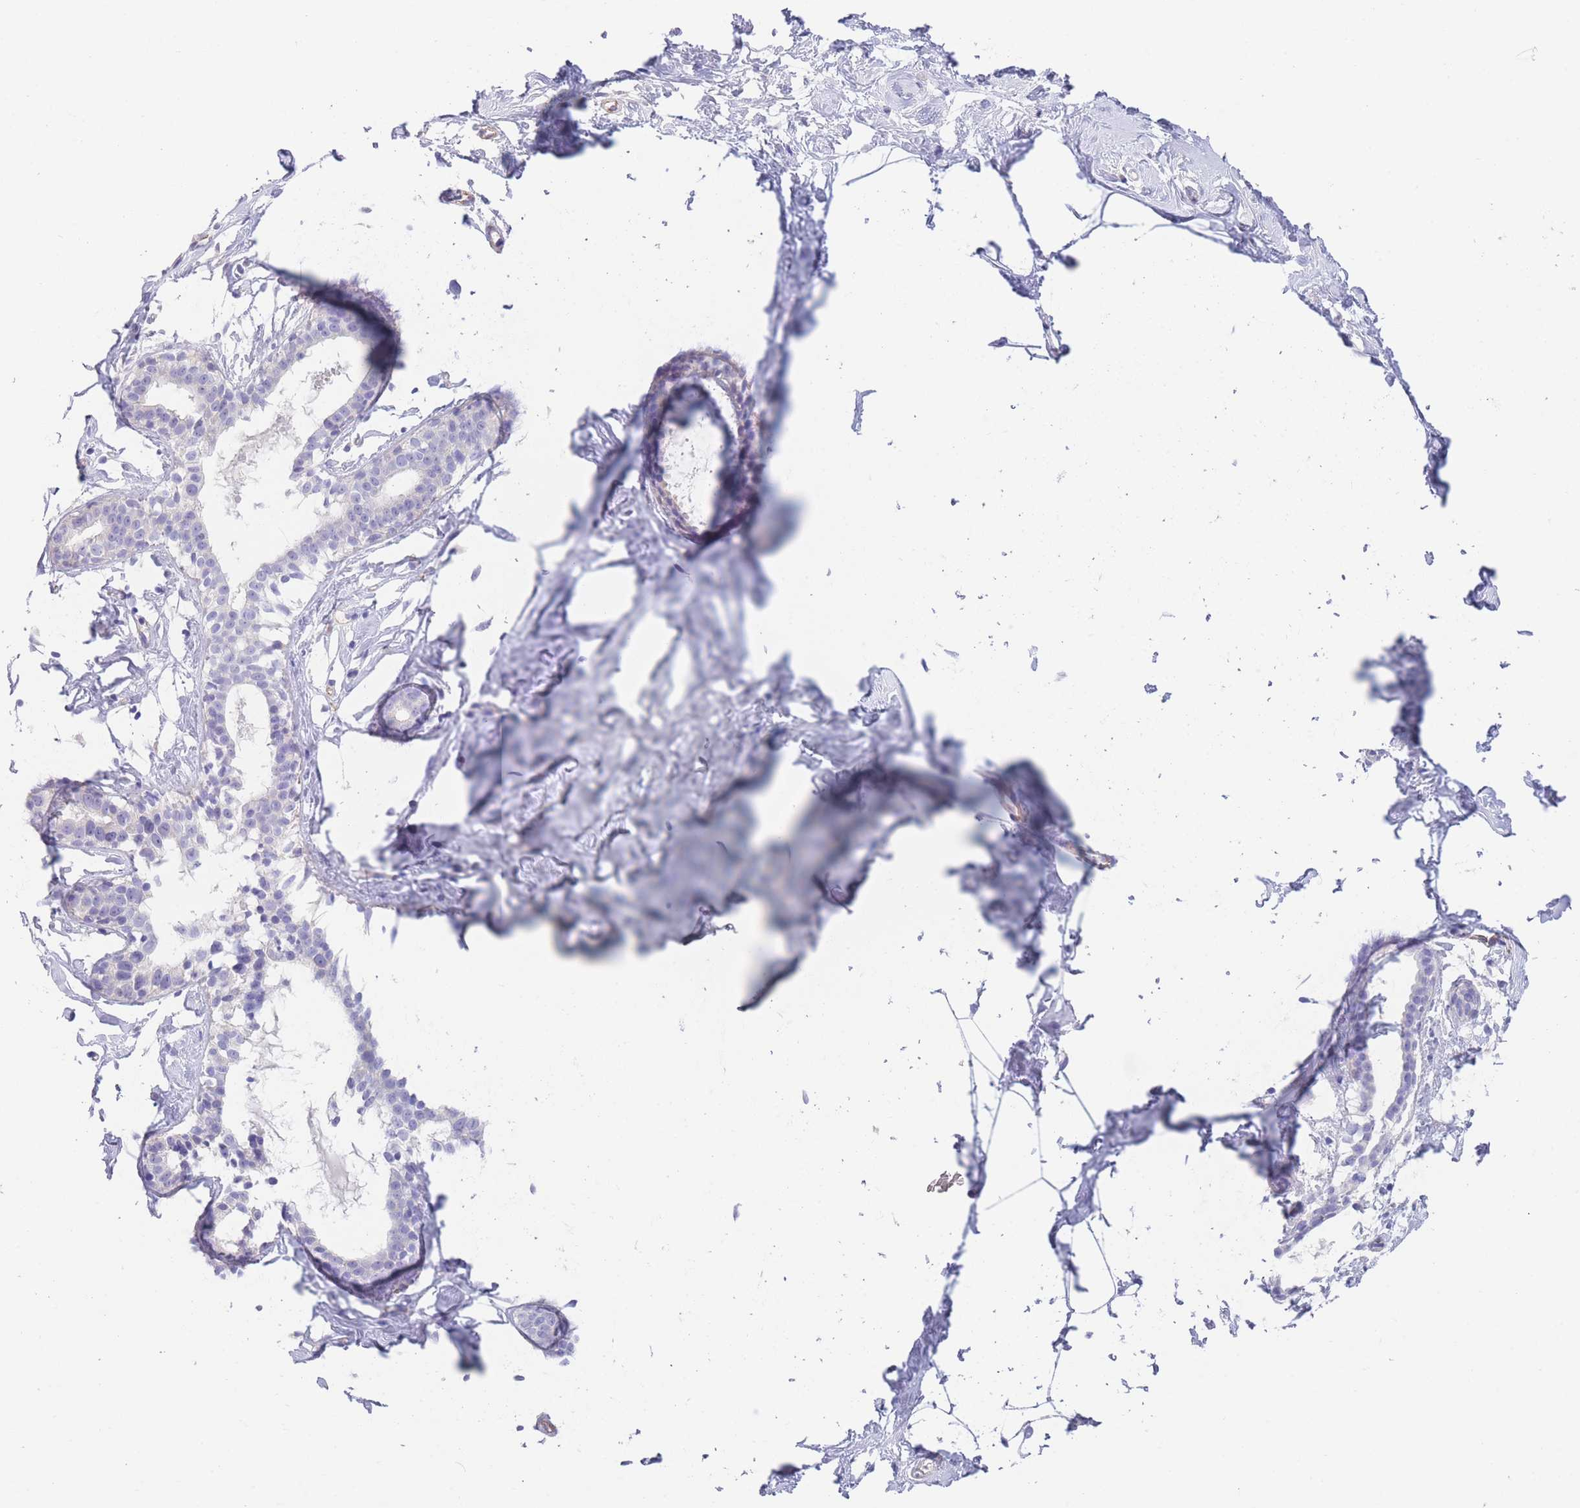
{"staining": {"intensity": "negative", "quantity": "none", "location": "none"}, "tissue": "breast", "cell_type": "Adipocytes", "image_type": "normal", "snomed": [{"axis": "morphology", "description": "Normal tissue, NOS"}, {"axis": "morphology", "description": "Adenoma, NOS"}, {"axis": "topography", "description": "Breast"}], "caption": "The histopathology image reveals no staining of adipocytes in benign breast.", "gene": "DET1", "patient": {"sex": "female", "age": 23}}